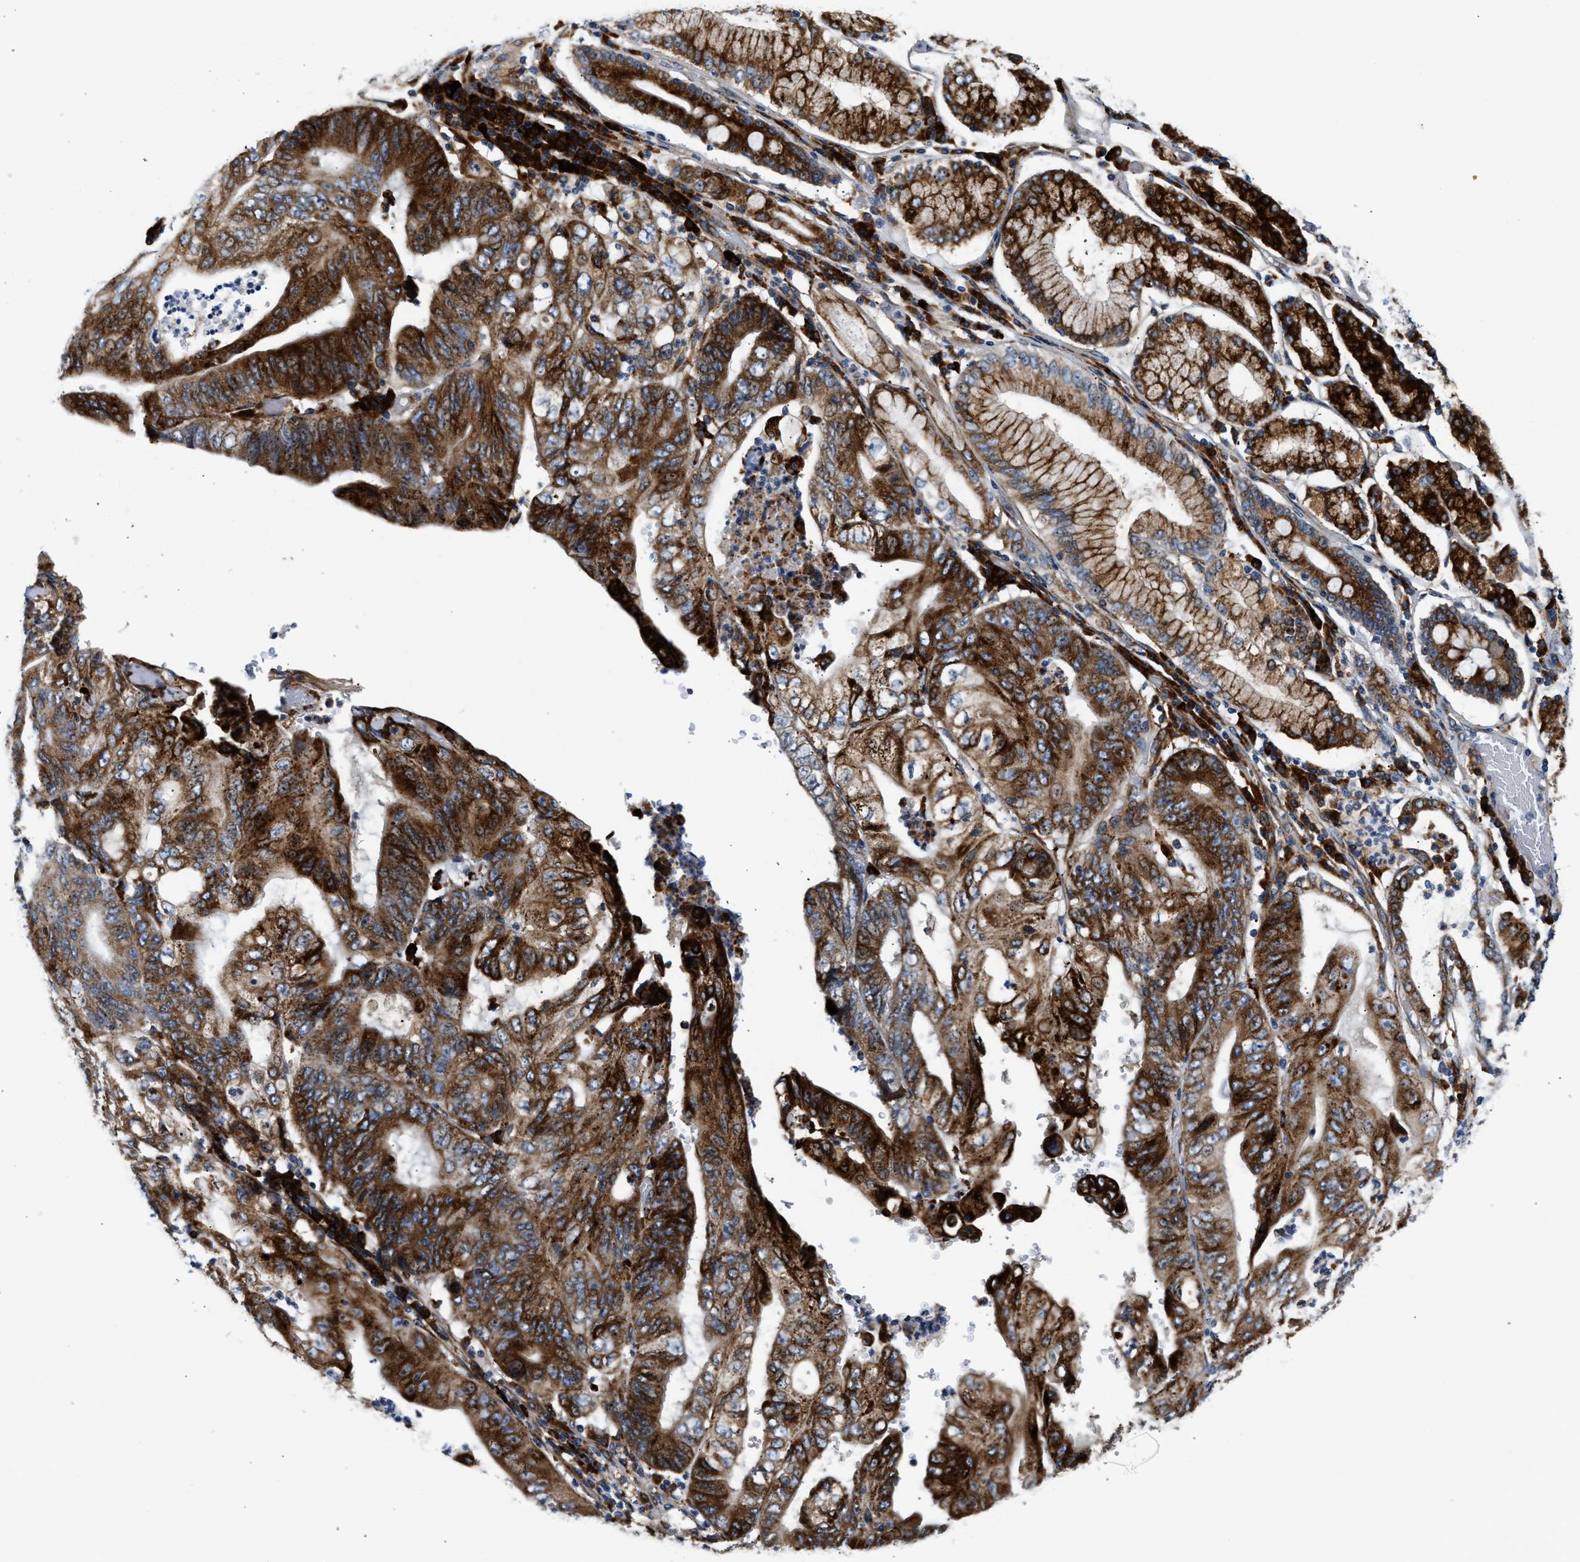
{"staining": {"intensity": "strong", "quantity": ">75%", "location": "cytoplasmic/membranous"}, "tissue": "stomach cancer", "cell_type": "Tumor cells", "image_type": "cancer", "snomed": [{"axis": "morphology", "description": "Adenocarcinoma, NOS"}, {"axis": "topography", "description": "Stomach"}], "caption": "Strong cytoplasmic/membranous positivity is present in about >75% of tumor cells in stomach adenocarcinoma.", "gene": "AMZ1", "patient": {"sex": "female", "age": 73}}